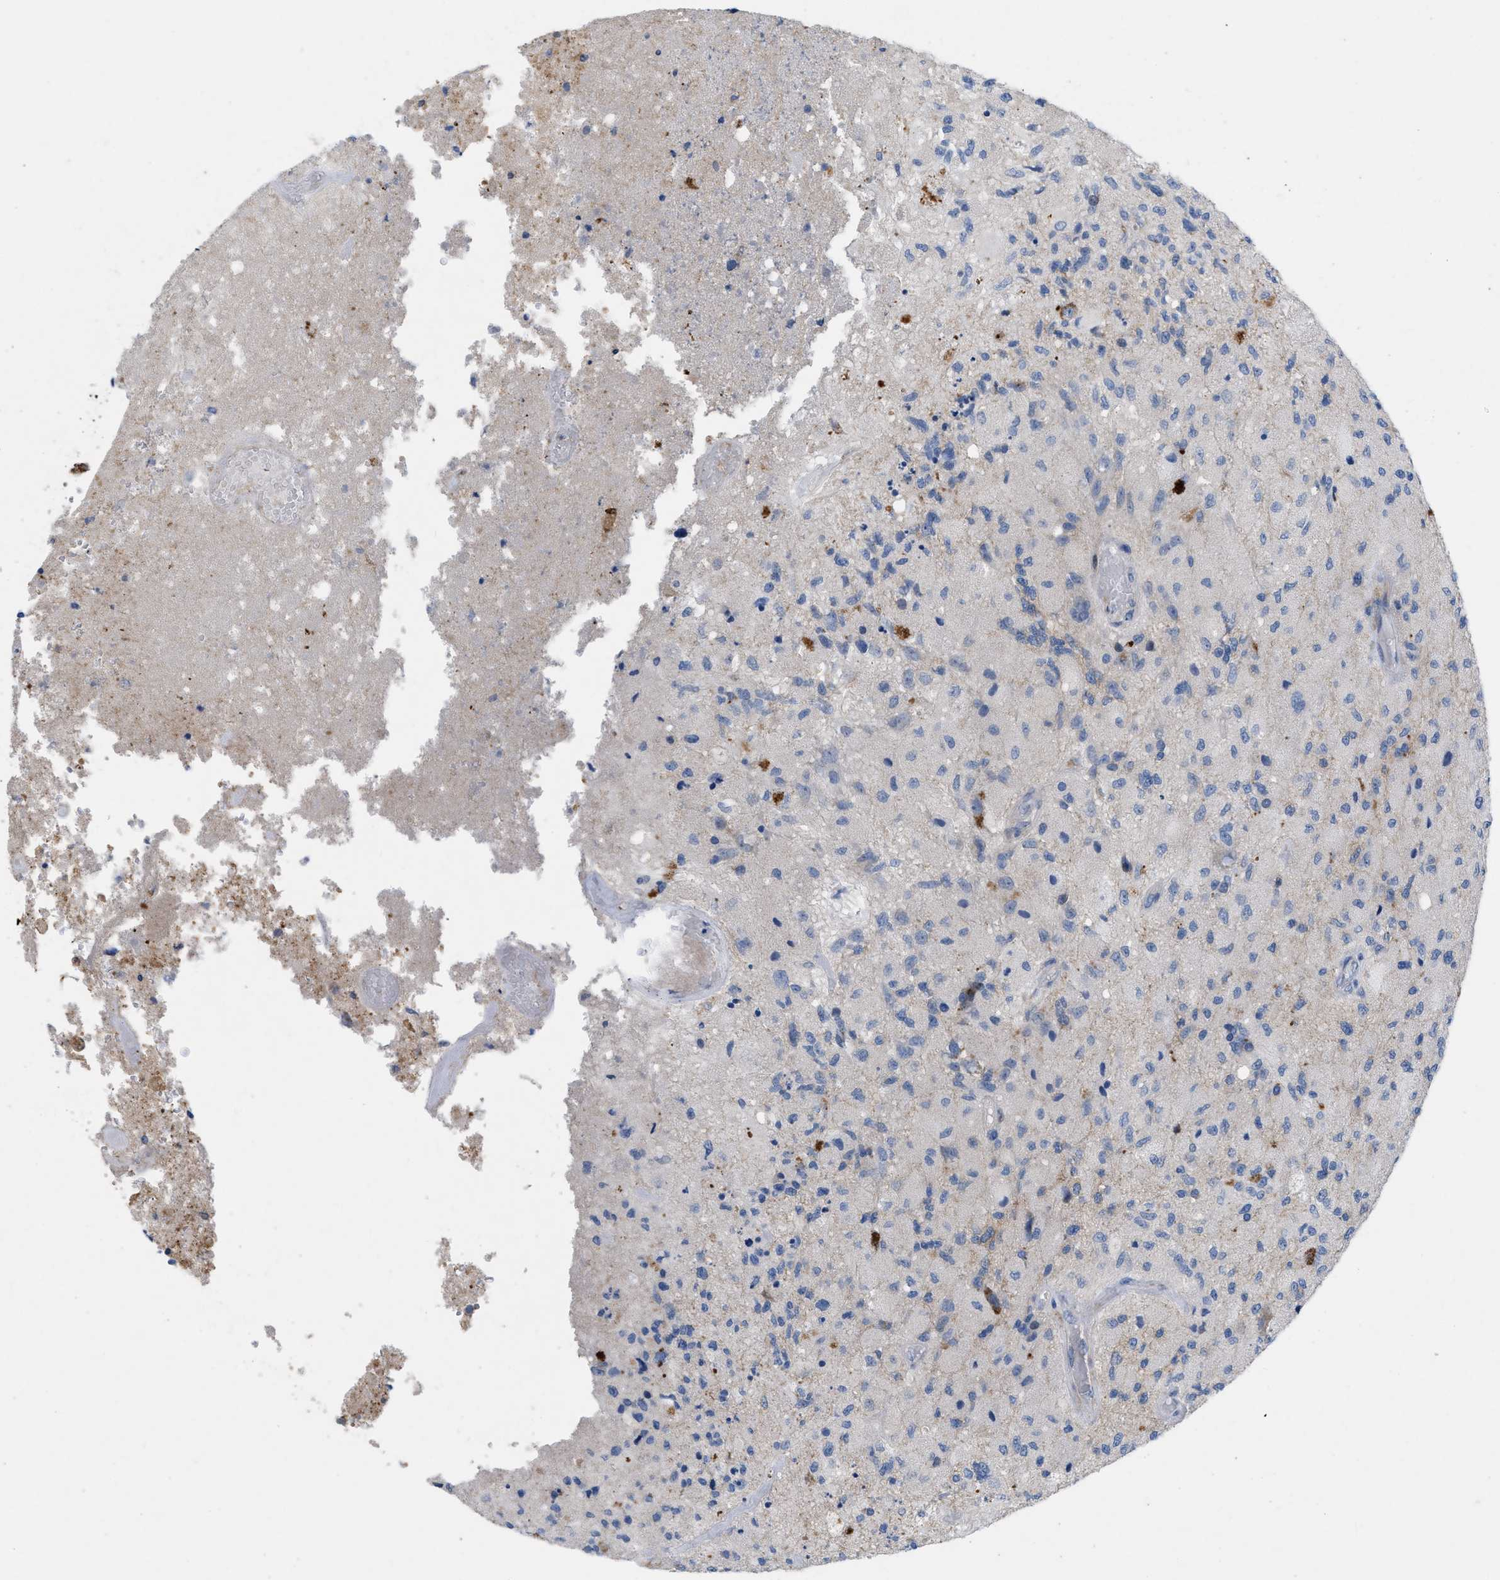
{"staining": {"intensity": "negative", "quantity": "none", "location": "none"}, "tissue": "glioma", "cell_type": "Tumor cells", "image_type": "cancer", "snomed": [{"axis": "morphology", "description": "Normal tissue, NOS"}, {"axis": "morphology", "description": "Glioma, malignant, High grade"}, {"axis": "topography", "description": "Cerebral cortex"}], "caption": "Glioma was stained to show a protein in brown. There is no significant positivity in tumor cells.", "gene": "PLPPR5", "patient": {"sex": "male", "age": 77}}